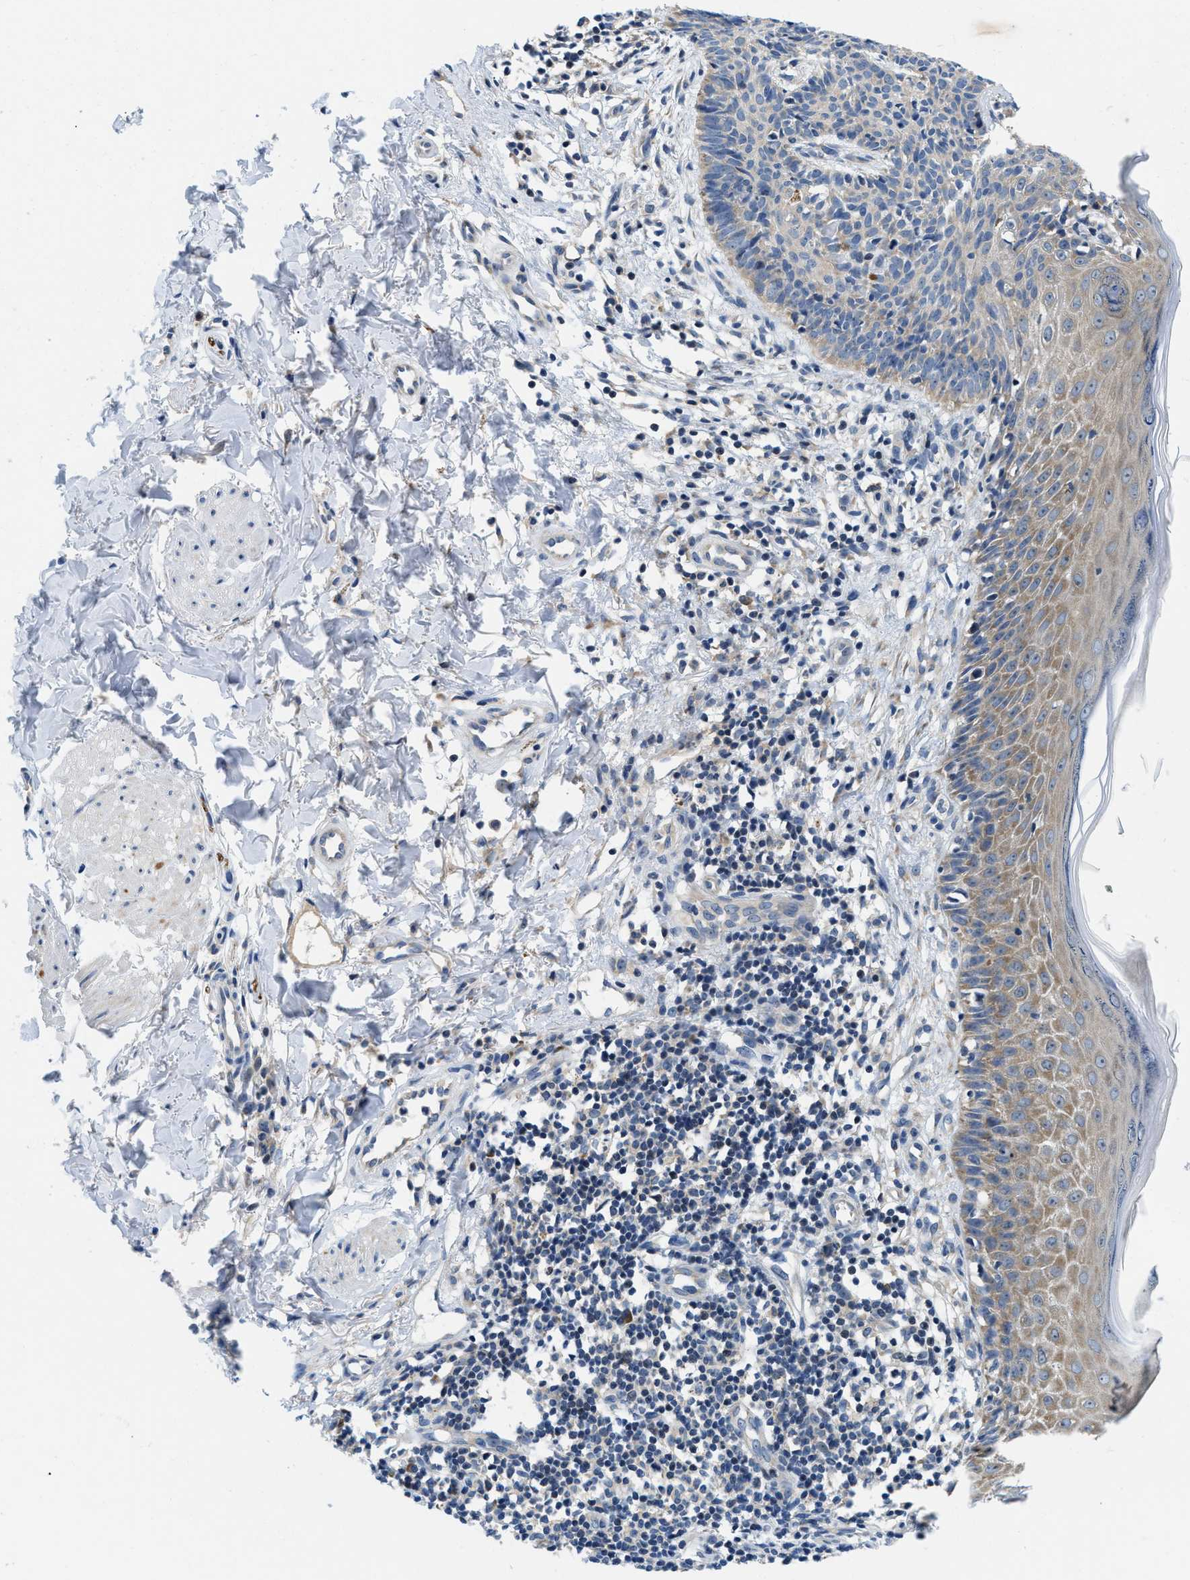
{"staining": {"intensity": "negative", "quantity": "none", "location": "none"}, "tissue": "skin cancer", "cell_type": "Tumor cells", "image_type": "cancer", "snomed": [{"axis": "morphology", "description": "Basal cell carcinoma"}, {"axis": "topography", "description": "Skin"}], "caption": "The histopathology image reveals no staining of tumor cells in basal cell carcinoma (skin).", "gene": "IKBKE", "patient": {"sex": "male", "age": 60}}